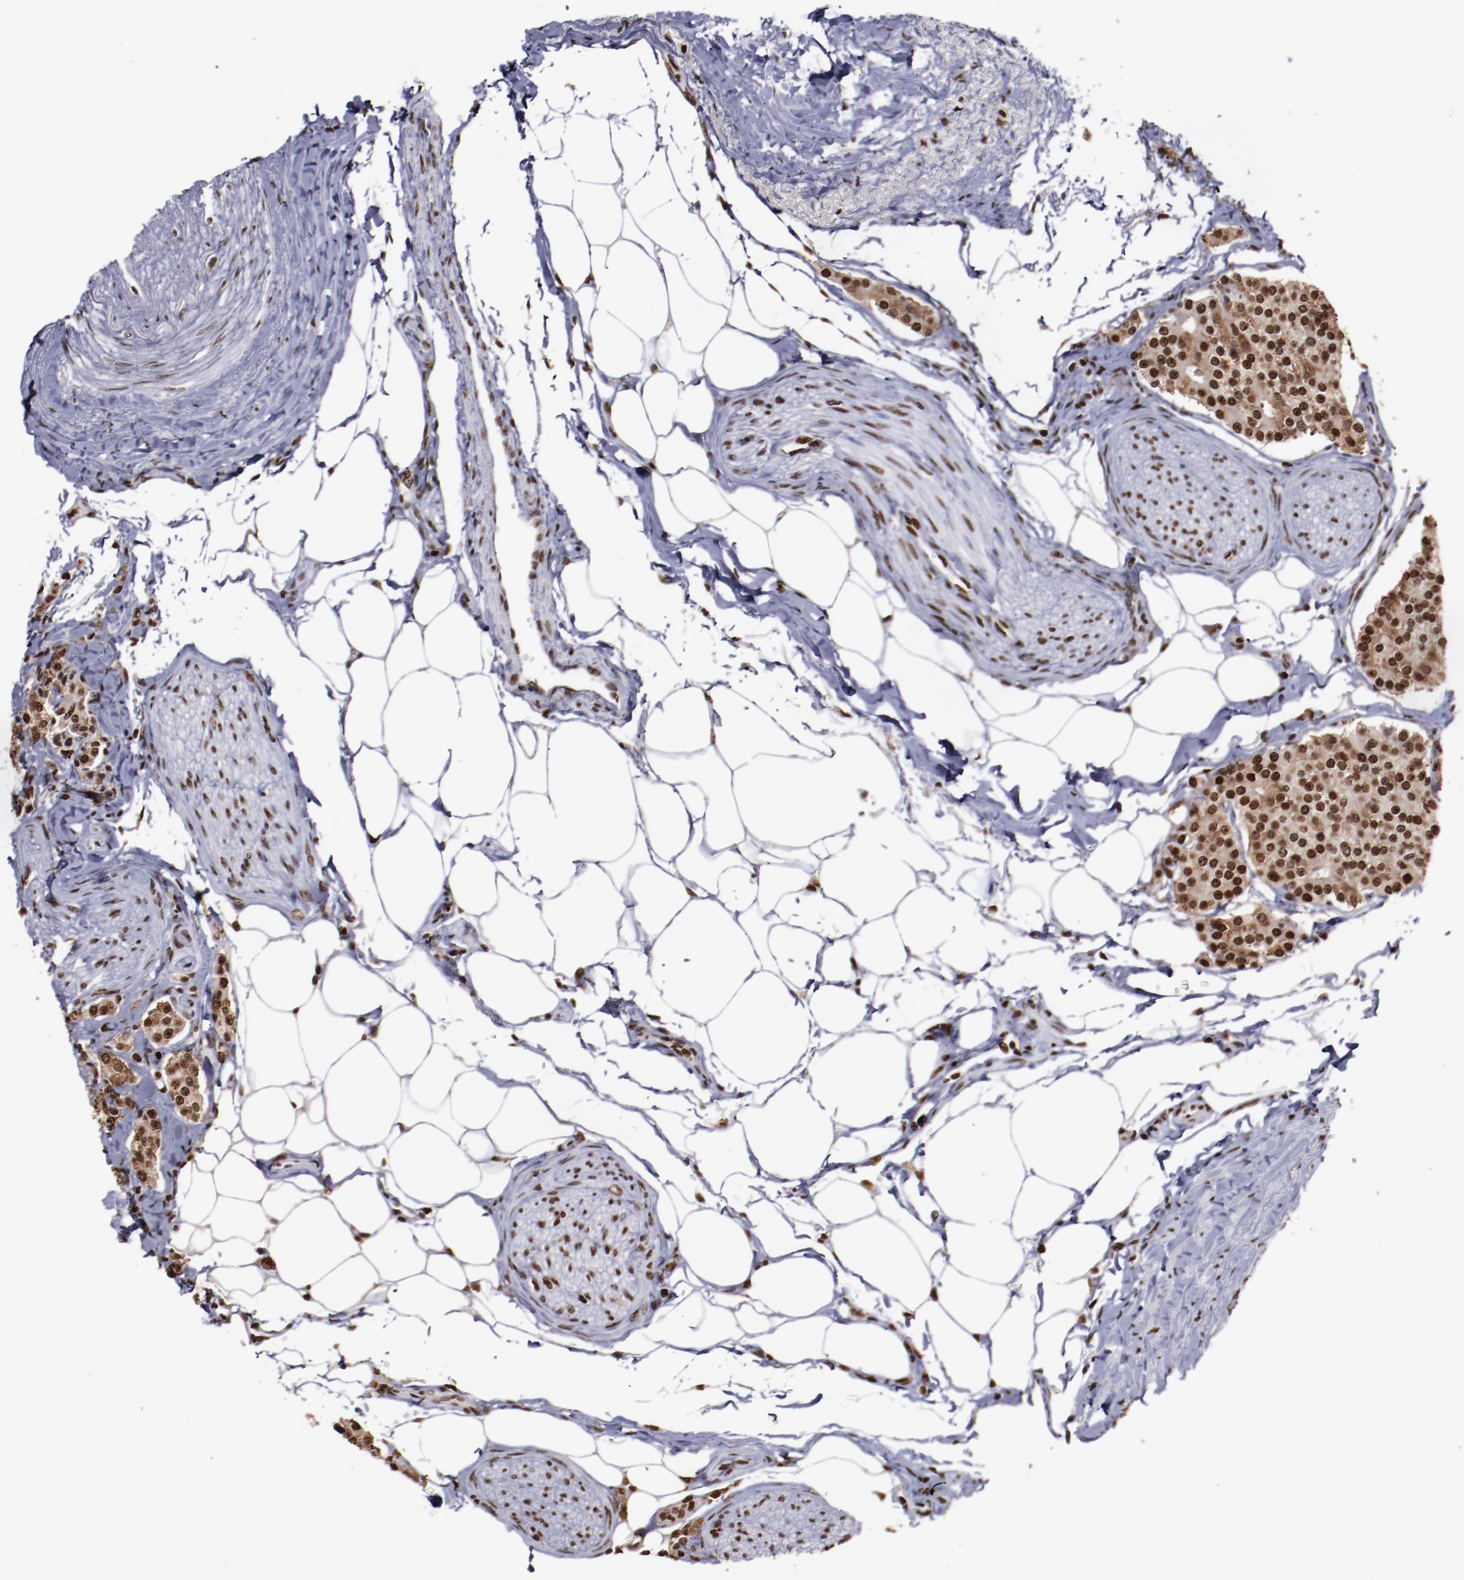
{"staining": {"intensity": "moderate", "quantity": ">75%", "location": "cytoplasmic/membranous,nuclear"}, "tissue": "carcinoid", "cell_type": "Tumor cells", "image_type": "cancer", "snomed": [{"axis": "morphology", "description": "Carcinoid, malignant, NOS"}, {"axis": "topography", "description": "Colon"}], "caption": "Immunohistochemistry (IHC) image of carcinoid stained for a protein (brown), which shows medium levels of moderate cytoplasmic/membranous and nuclear expression in approximately >75% of tumor cells.", "gene": "APEX1", "patient": {"sex": "female", "age": 61}}